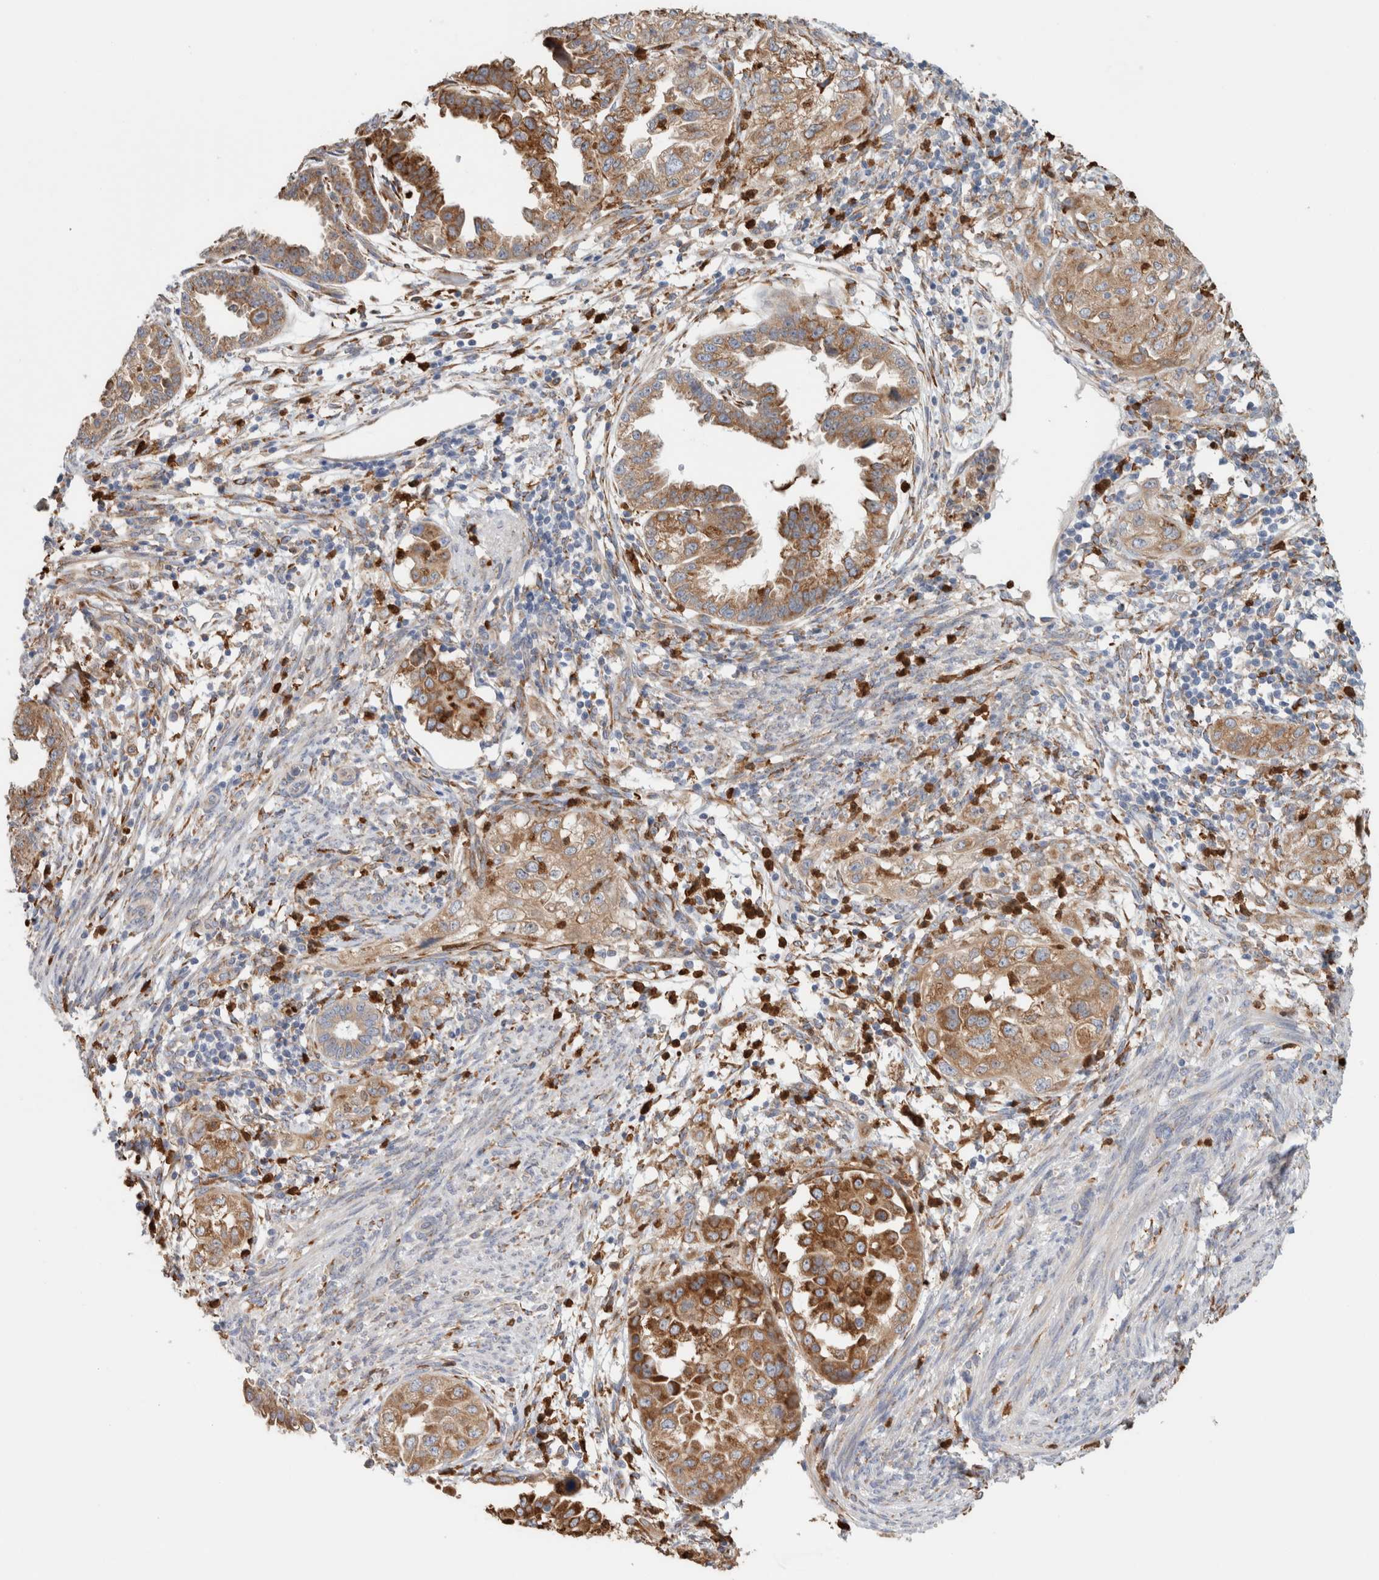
{"staining": {"intensity": "moderate", "quantity": ">75%", "location": "cytoplasmic/membranous"}, "tissue": "endometrial cancer", "cell_type": "Tumor cells", "image_type": "cancer", "snomed": [{"axis": "morphology", "description": "Adenocarcinoma, NOS"}, {"axis": "topography", "description": "Endometrium"}], "caption": "Endometrial adenocarcinoma stained with immunohistochemistry (IHC) displays moderate cytoplasmic/membranous expression in about >75% of tumor cells.", "gene": "P4HA1", "patient": {"sex": "female", "age": 85}}